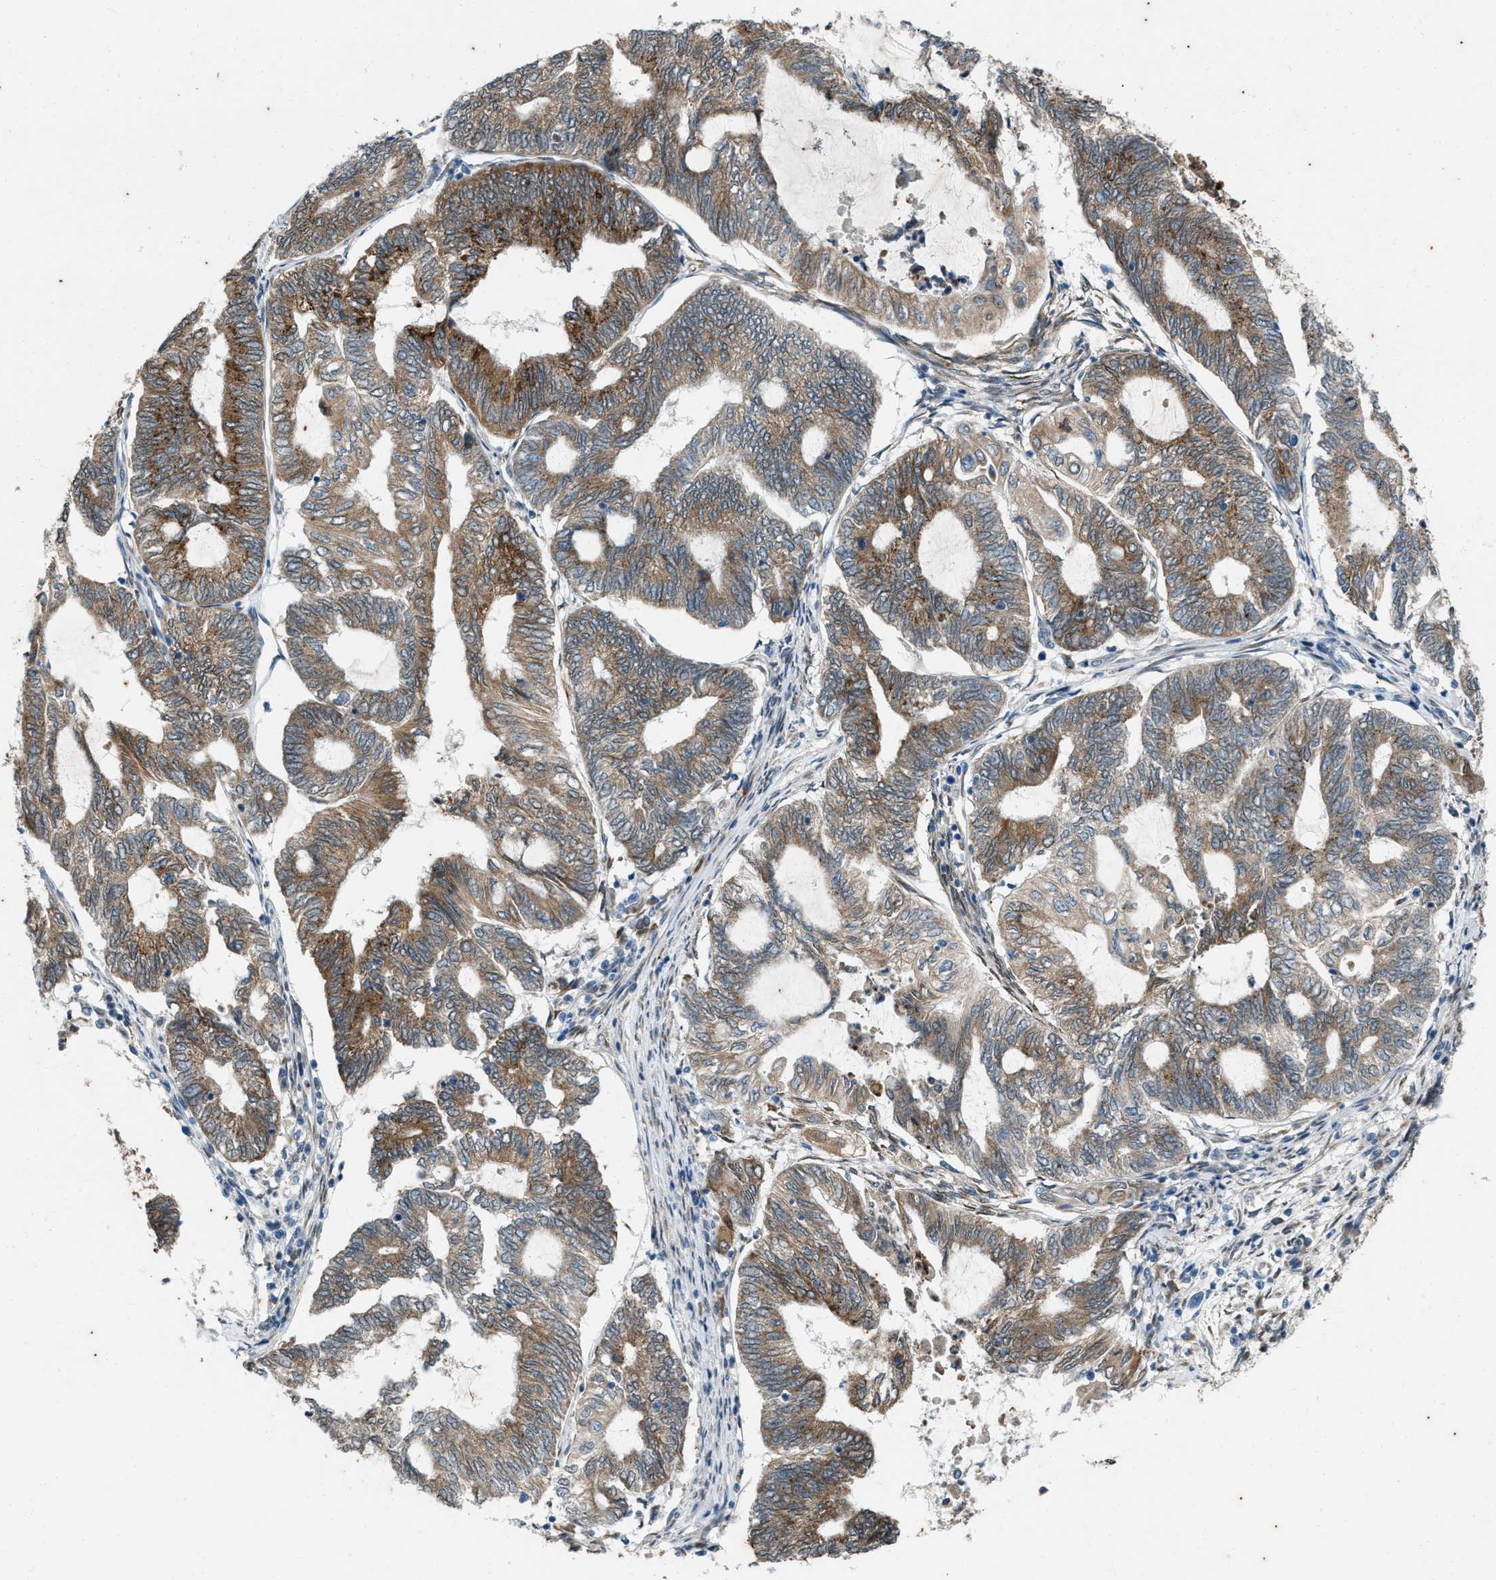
{"staining": {"intensity": "moderate", "quantity": ">75%", "location": "cytoplasmic/membranous"}, "tissue": "endometrial cancer", "cell_type": "Tumor cells", "image_type": "cancer", "snomed": [{"axis": "morphology", "description": "Adenocarcinoma, NOS"}, {"axis": "topography", "description": "Uterus"}, {"axis": "topography", "description": "Endometrium"}], "caption": "Immunohistochemical staining of adenocarcinoma (endometrial) exhibits medium levels of moderate cytoplasmic/membranous staining in about >75% of tumor cells.", "gene": "CHPF2", "patient": {"sex": "female", "age": 70}}